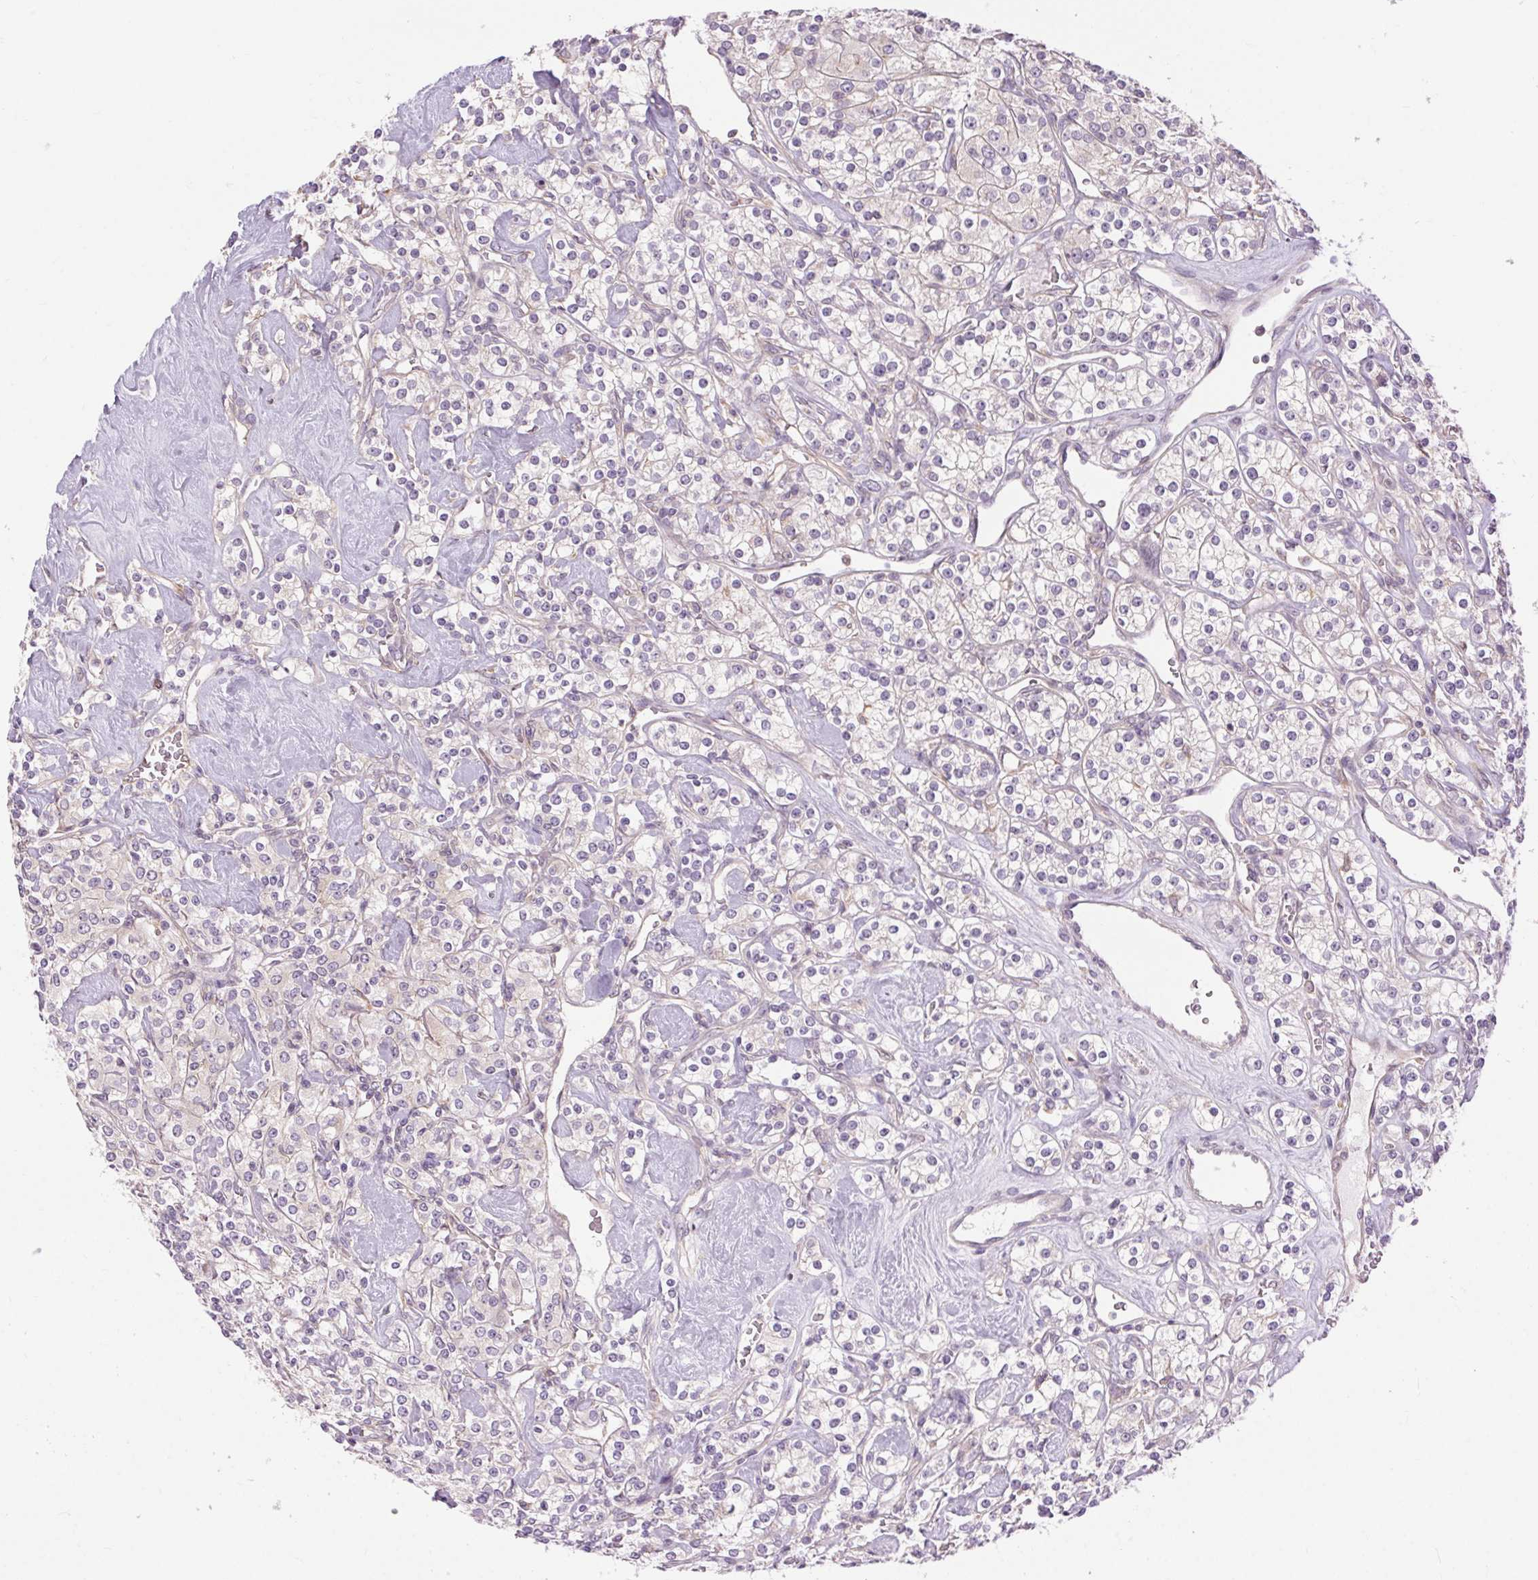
{"staining": {"intensity": "negative", "quantity": "none", "location": "none"}, "tissue": "renal cancer", "cell_type": "Tumor cells", "image_type": "cancer", "snomed": [{"axis": "morphology", "description": "Adenocarcinoma, NOS"}, {"axis": "topography", "description": "Kidney"}], "caption": "Tumor cells are negative for brown protein staining in renal adenocarcinoma. Nuclei are stained in blue.", "gene": "TM6SF1", "patient": {"sex": "male", "age": 77}}